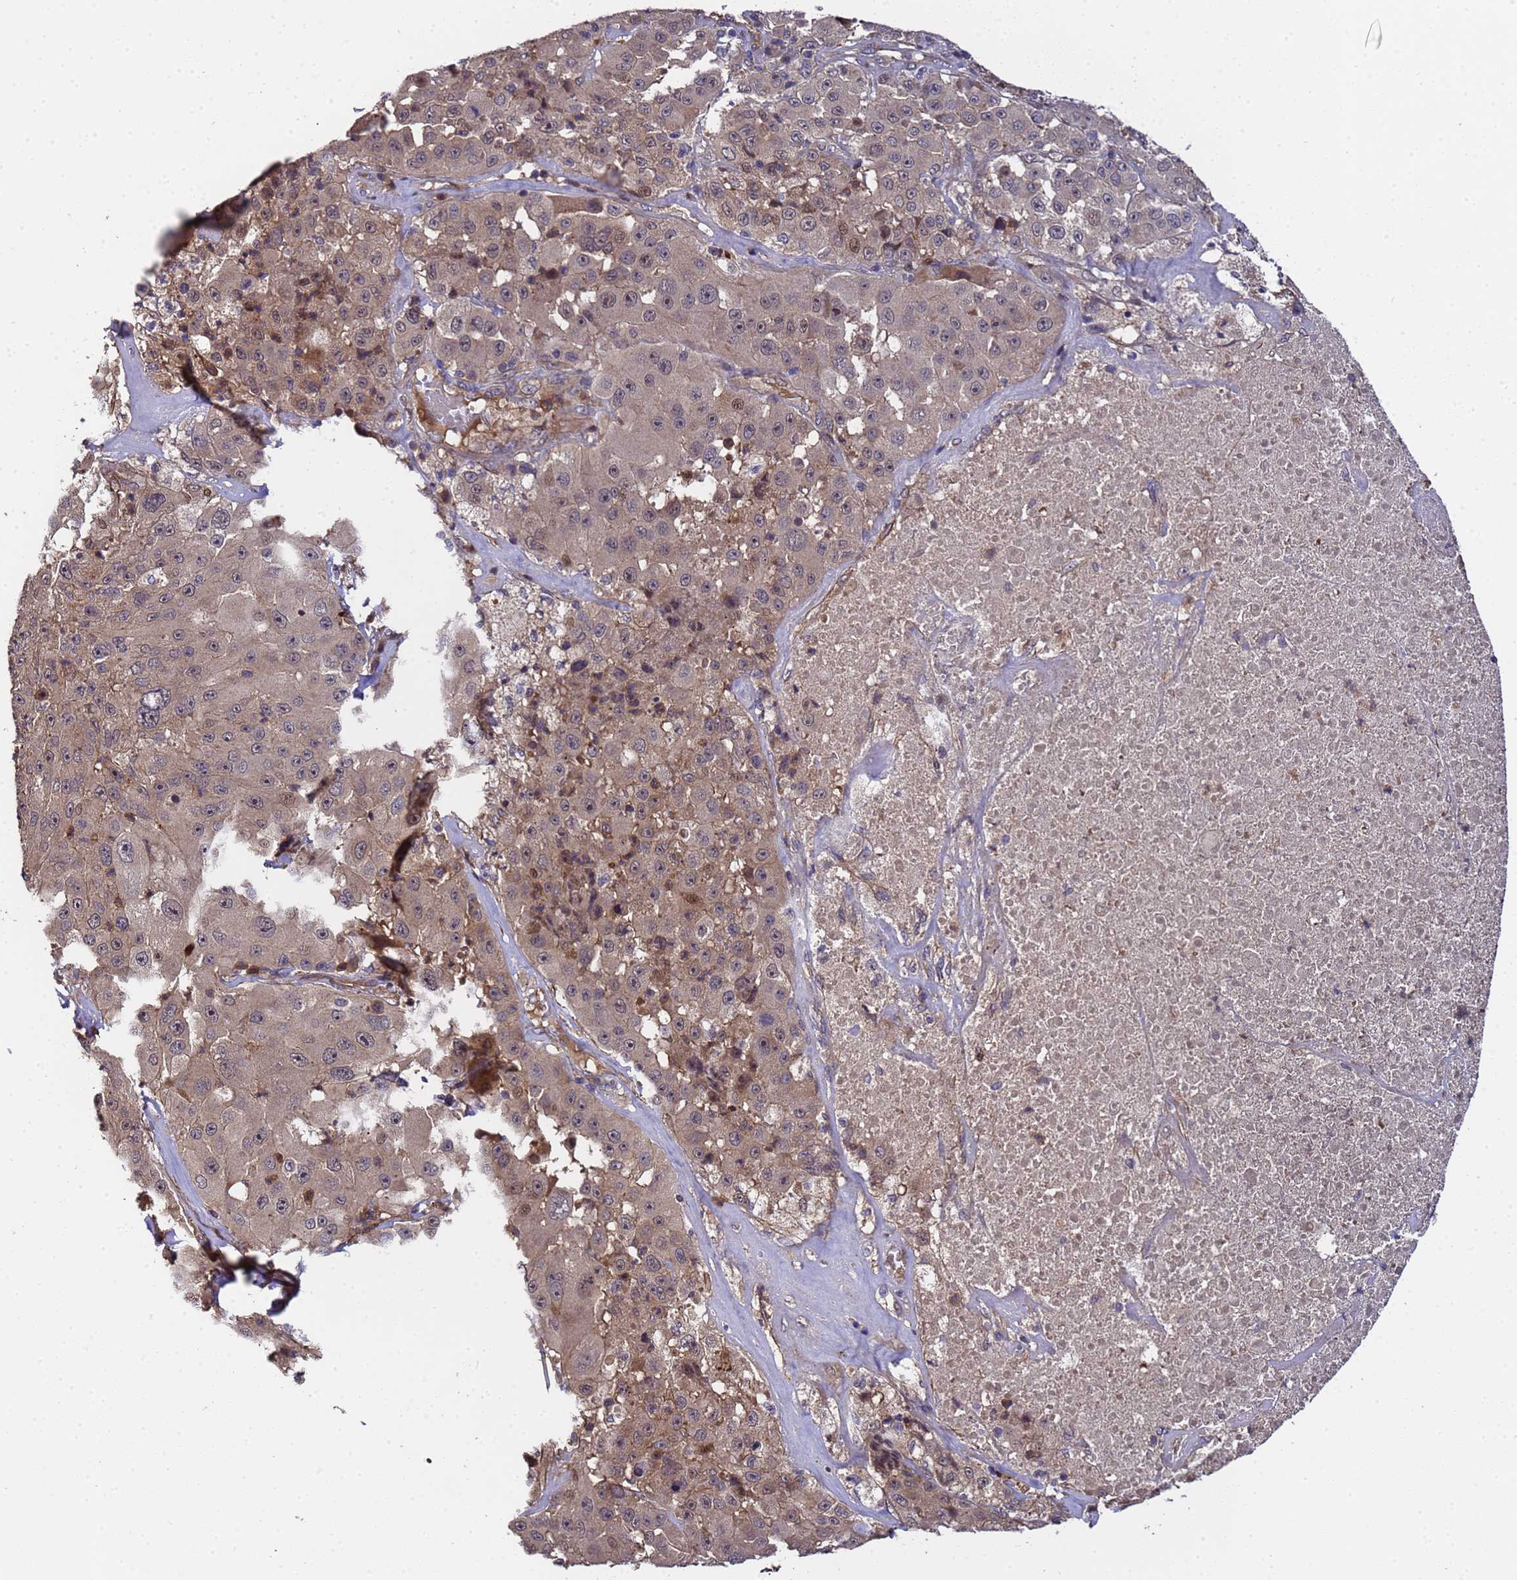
{"staining": {"intensity": "weak", "quantity": "25%-75%", "location": "cytoplasmic/membranous,nuclear"}, "tissue": "melanoma", "cell_type": "Tumor cells", "image_type": "cancer", "snomed": [{"axis": "morphology", "description": "Malignant melanoma, Metastatic site"}, {"axis": "topography", "description": "Lymph node"}], "caption": "Weak cytoplasmic/membranous and nuclear staining is seen in approximately 25%-75% of tumor cells in melanoma. (Brightfield microscopy of DAB IHC at high magnification).", "gene": "GSTCD", "patient": {"sex": "male", "age": 62}}